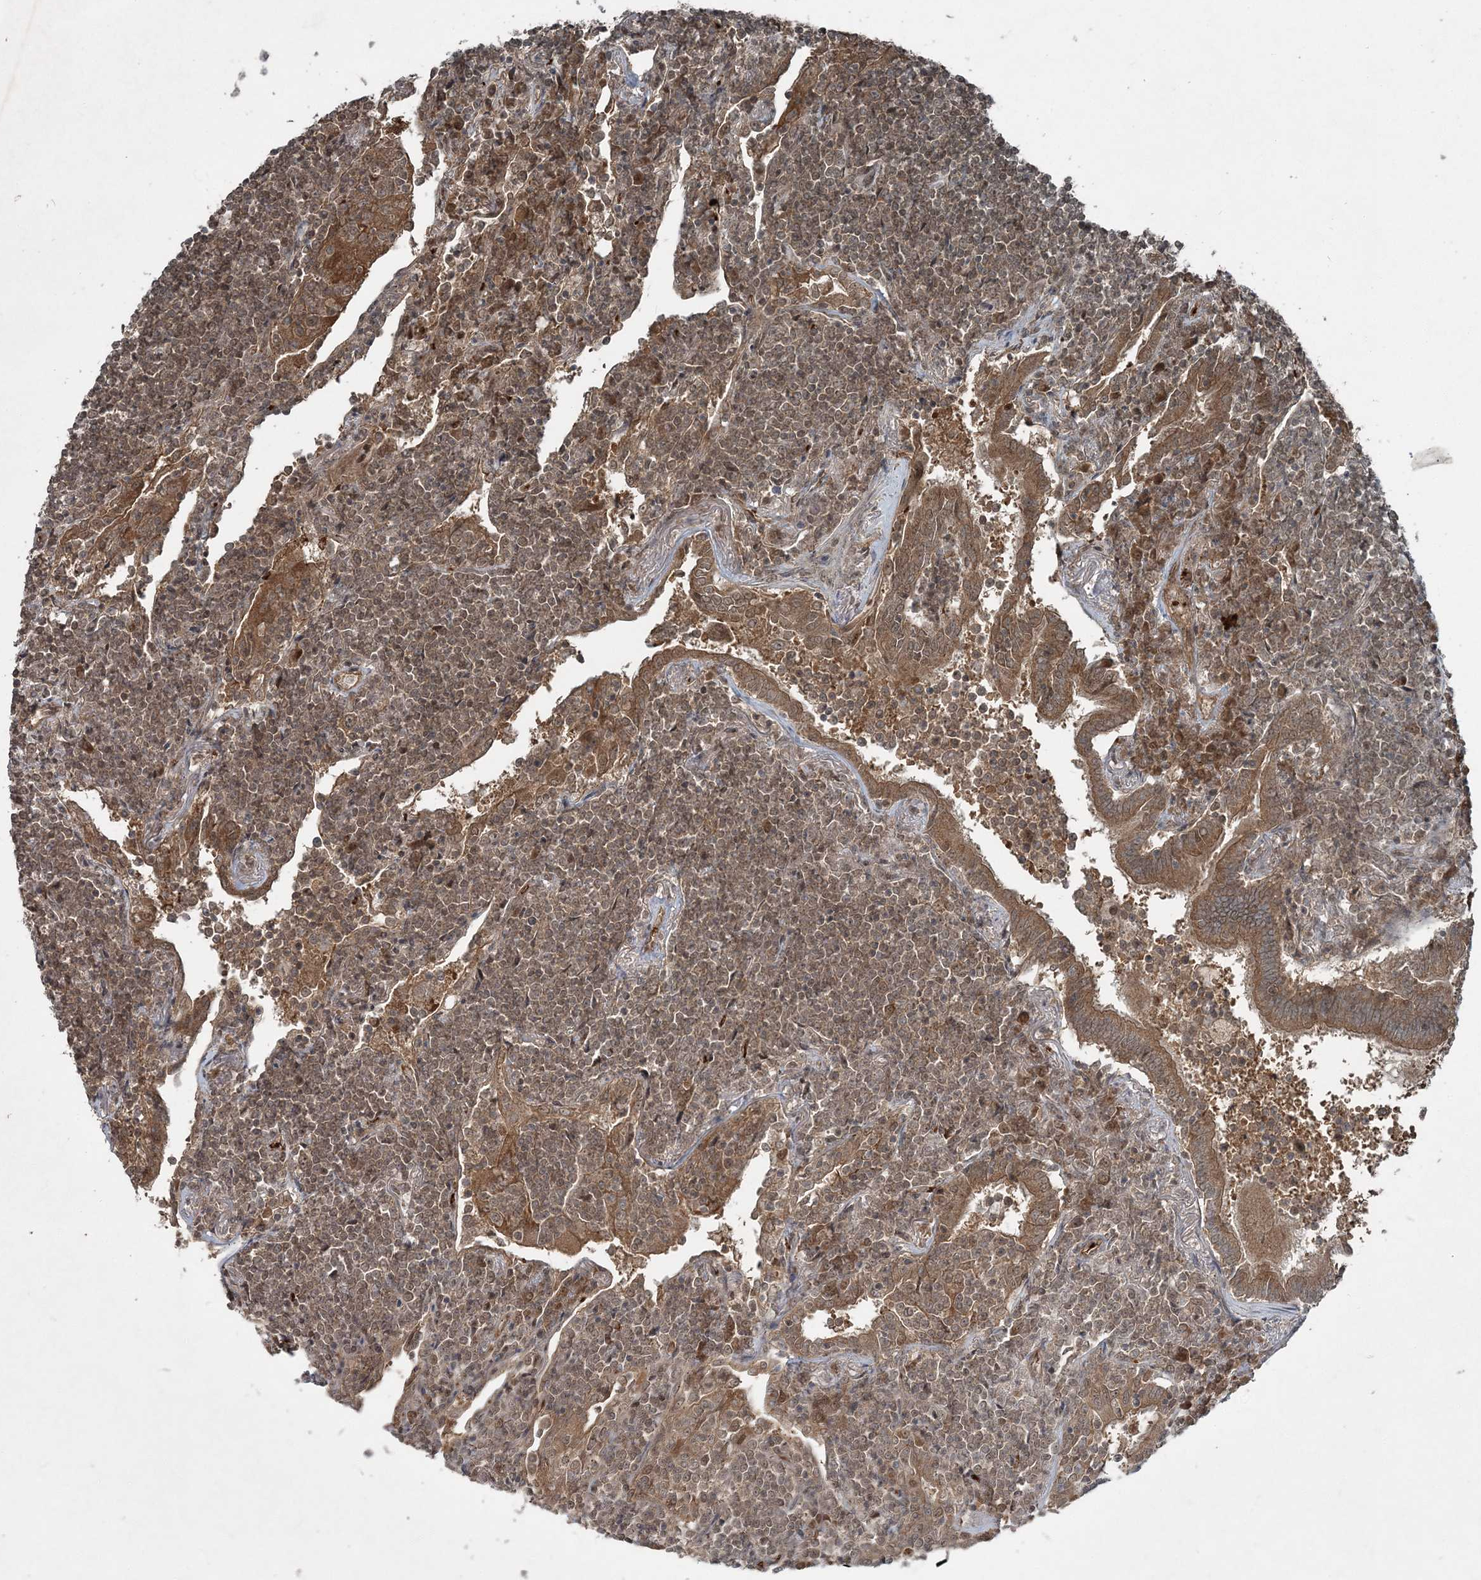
{"staining": {"intensity": "moderate", "quantity": ">75%", "location": "cytoplasmic/membranous,nuclear"}, "tissue": "lymphoma", "cell_type": "Tumor cells", "image_type": "cancer", "snomed": [{"axis": "morphology", "description": "Malignant lymphoma, non-Hodgkin's type, Low grade"}, {"axis": "topography", "description": "Lung"}], "caption": "Low-grade malignant lymphoma, non-Hodgkin's type was stained to show a protein in brown. There is medium levels of moderate cytoplasmic/membranous and nuclear expression in about >75% of tumor cells. Using DAB (3,3'-diaminobenzidine) (brown) and hematoxylin (blue) stains, captured at high magnification using brightfield microscopy.", "gene": "FBXL17", "patient": {"sex": "female", "age": 71}}